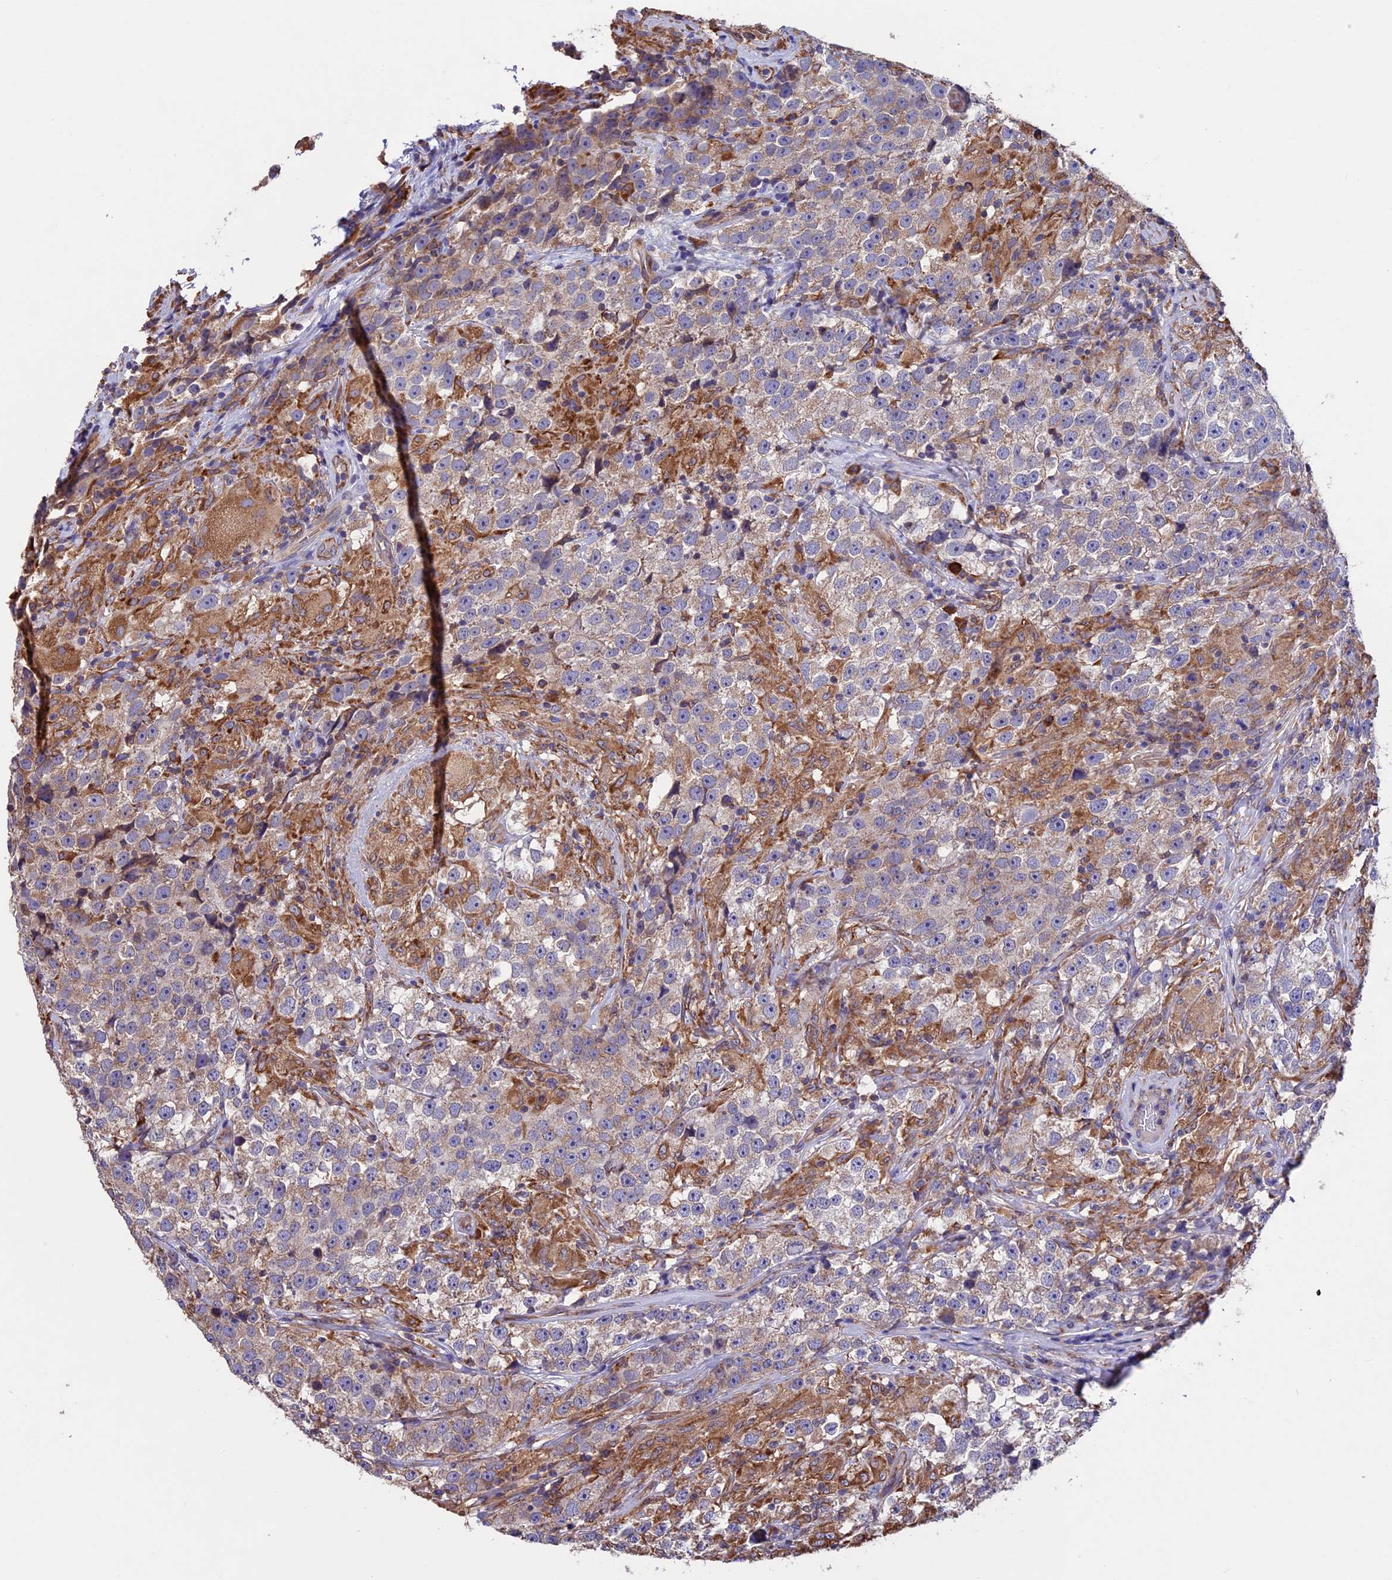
{"staining": {"intensity": "weak", "quantity": "25%-75%", "location": "cytoplasmic/membranous"}, "tissue": "testis cancer", "cell_type": "Tumor cells", "image_type": "cancer", "snomed": [{"axis": "morphology", "description": "Seminoma, NOS"}, {"axis": "topography", "description": "Testis"}], "caption": "Immunohistochemistry (IHC) photomicrograph of neoplastic tissue: testis cancer (seminoma) stained using IHC reveals low levels of weak protein expression localized specifically in the cytoplasmic/membranous of tumor cells, appearing as a cytoplasmic/membranous brown color.", "gene": "BTBD3", "patient": {"sex": "male", "age": 46}}